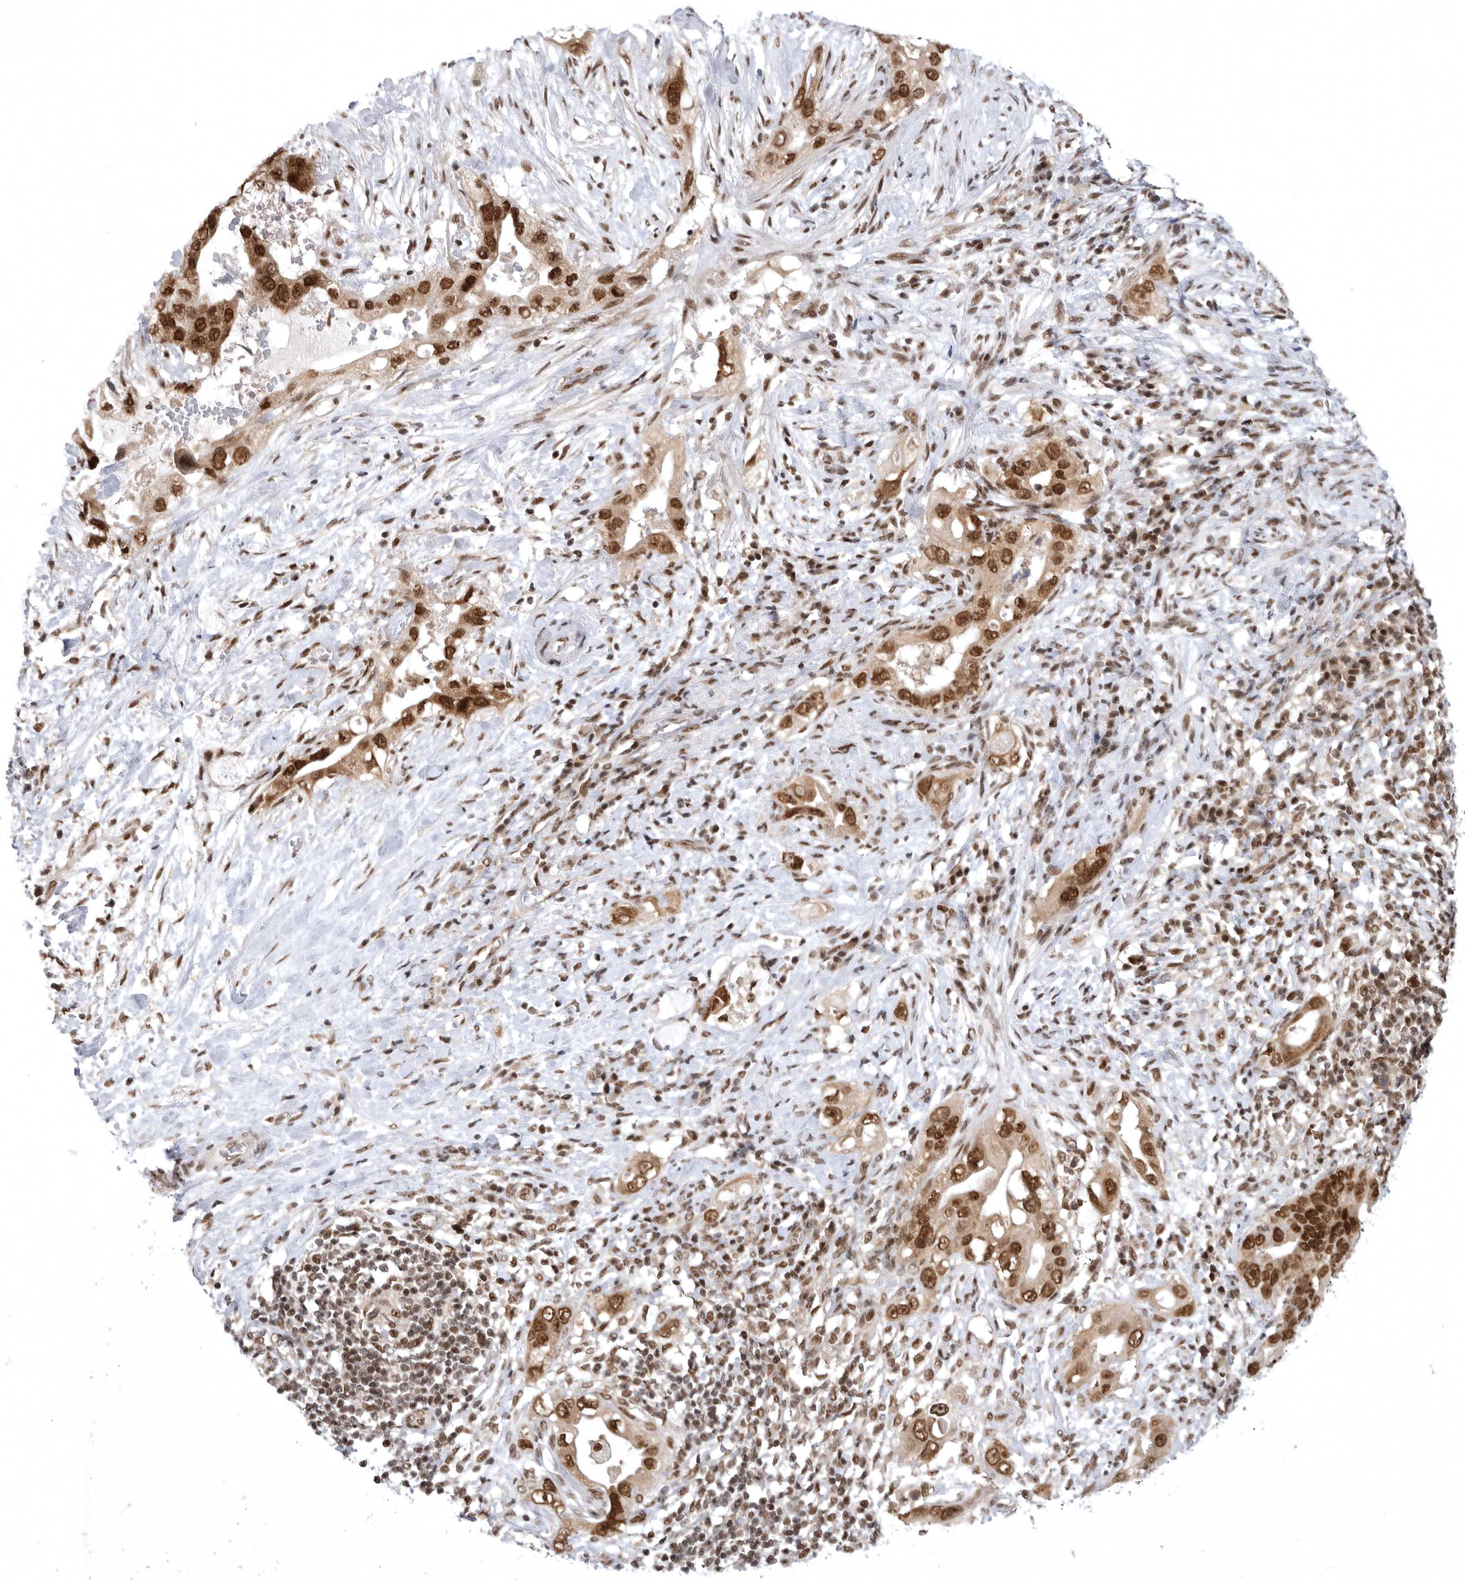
{"staining": {"intensity": "strong", "quantity": ">75%", "location": "cytoplasmic/membranous,nuclear"}, "tissue": "pancreatic cancer", "cell_type": "Tumor cells", "image_type": "cancer", "snomed": [{"axis": "morphology", "description": "Inflammation, NOS"}, {"axis": "morphology", "description": "Adenocarcinoma, NOS"}, {"axis": "topography", "description": "Pancreas"}], "caption": "A micrograph of human pancreatic cancer (adenocarcinoma) stained for a protein displays strong cytoplasmic/membranous and nuclear brown staining in tumor cells.", "gene": "ZNF830", "patient": {"sex": "female", "age": 56}}